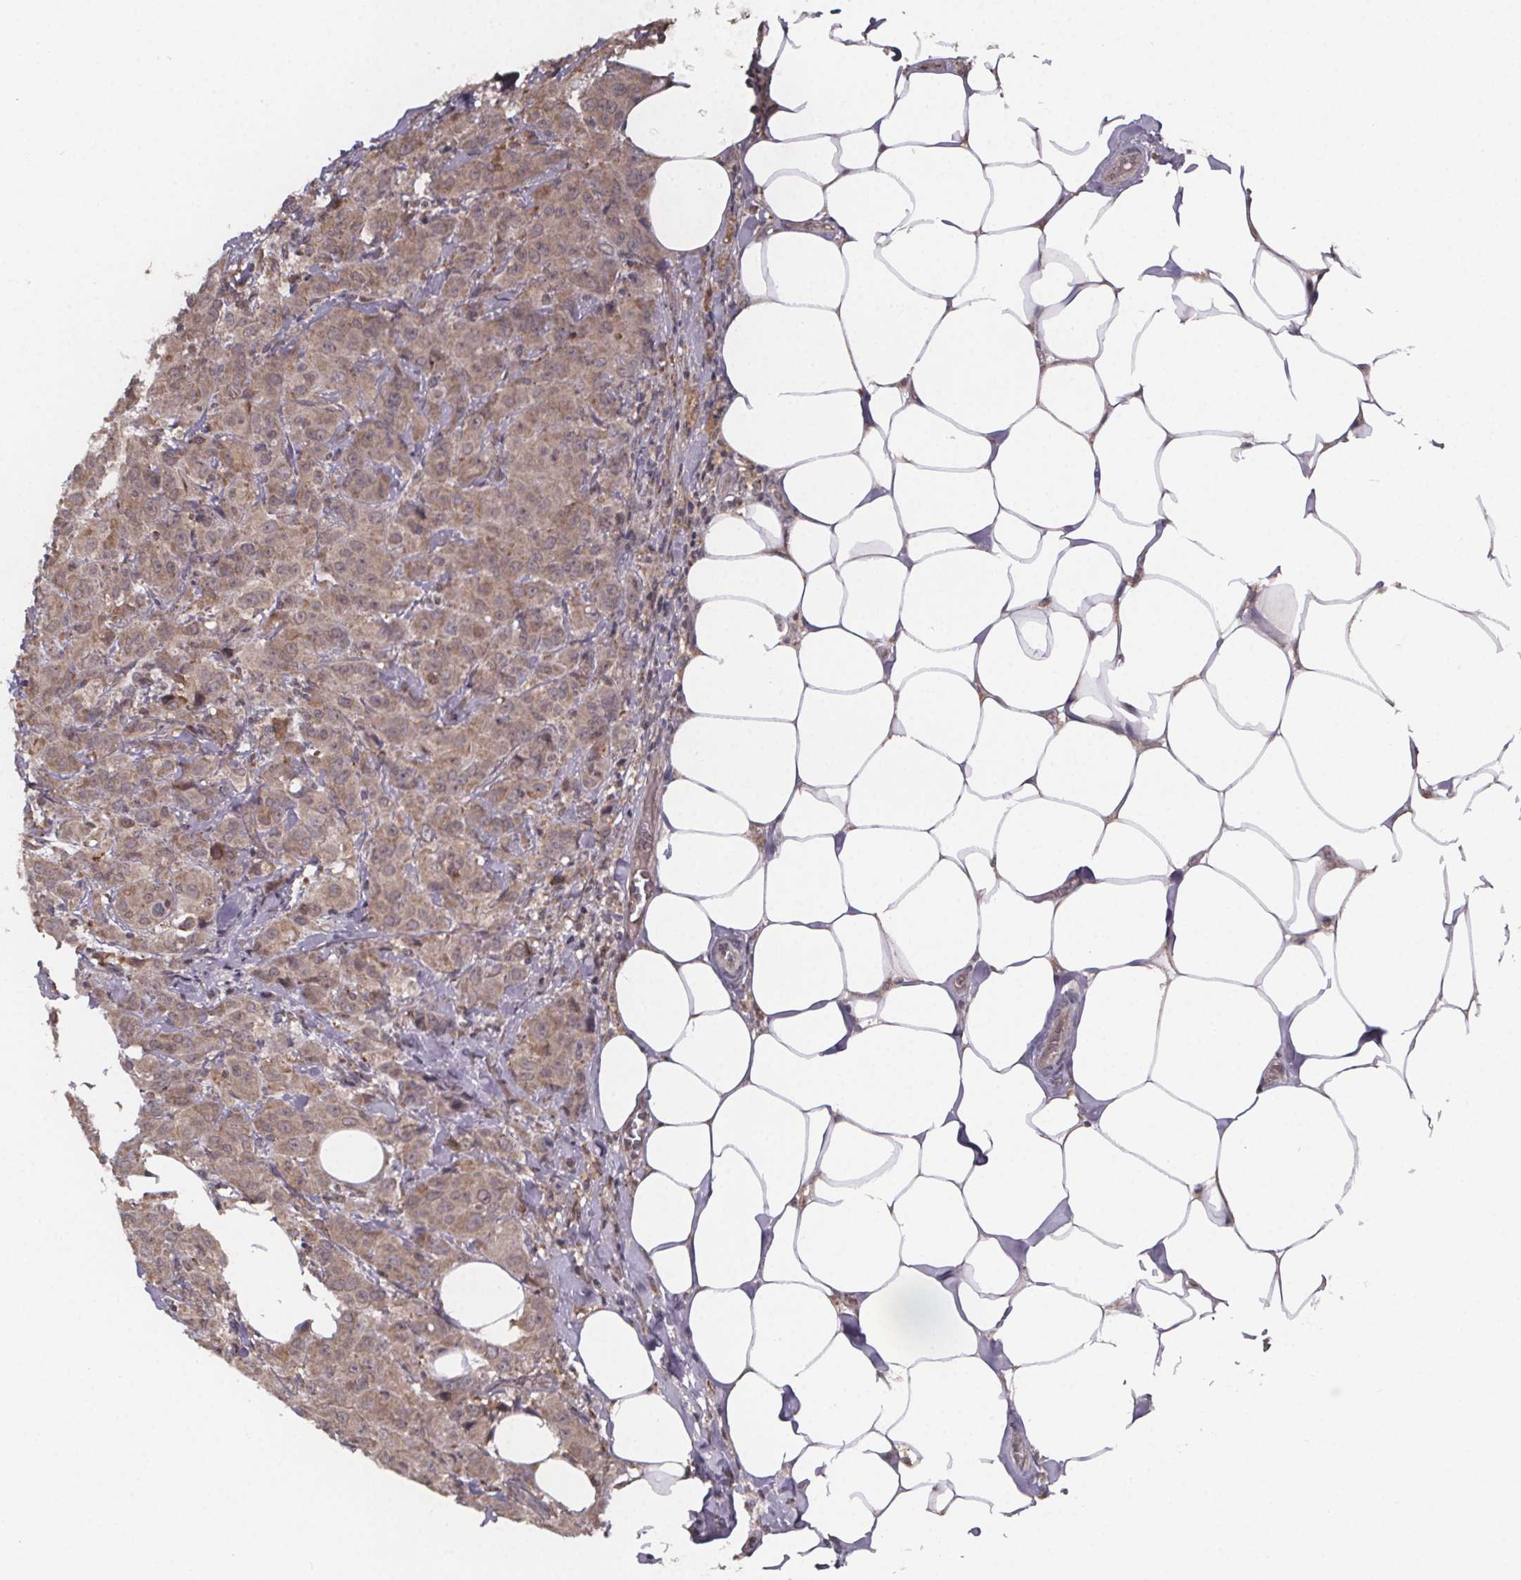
{"staining": {"intensity": "moderate", "quantity": ">75%", "location": "cytoplasmic/membranous"}, "tissue": "breast cancer", "cell_type": "Tumor cells", "image_type": "cancer", "snomed": [{"axis": "morphology", "description": "Normal tissue, NOS"}, {"axis": "morphology", "description": "Duct carcinoma"}, {"axis": "topography", "description": "Breast"}], "caption": "Immunohistochemistry (IHC) photomicrograph of breast cancer (intraductal carcinoma) stained for a protein (brown), which exhibits medium levels of moderate cytoplasmic/membranous expression in about >75% of tumor cells.", "gene": "SAT1", "patient": {"sex": "female", "age": 43}}